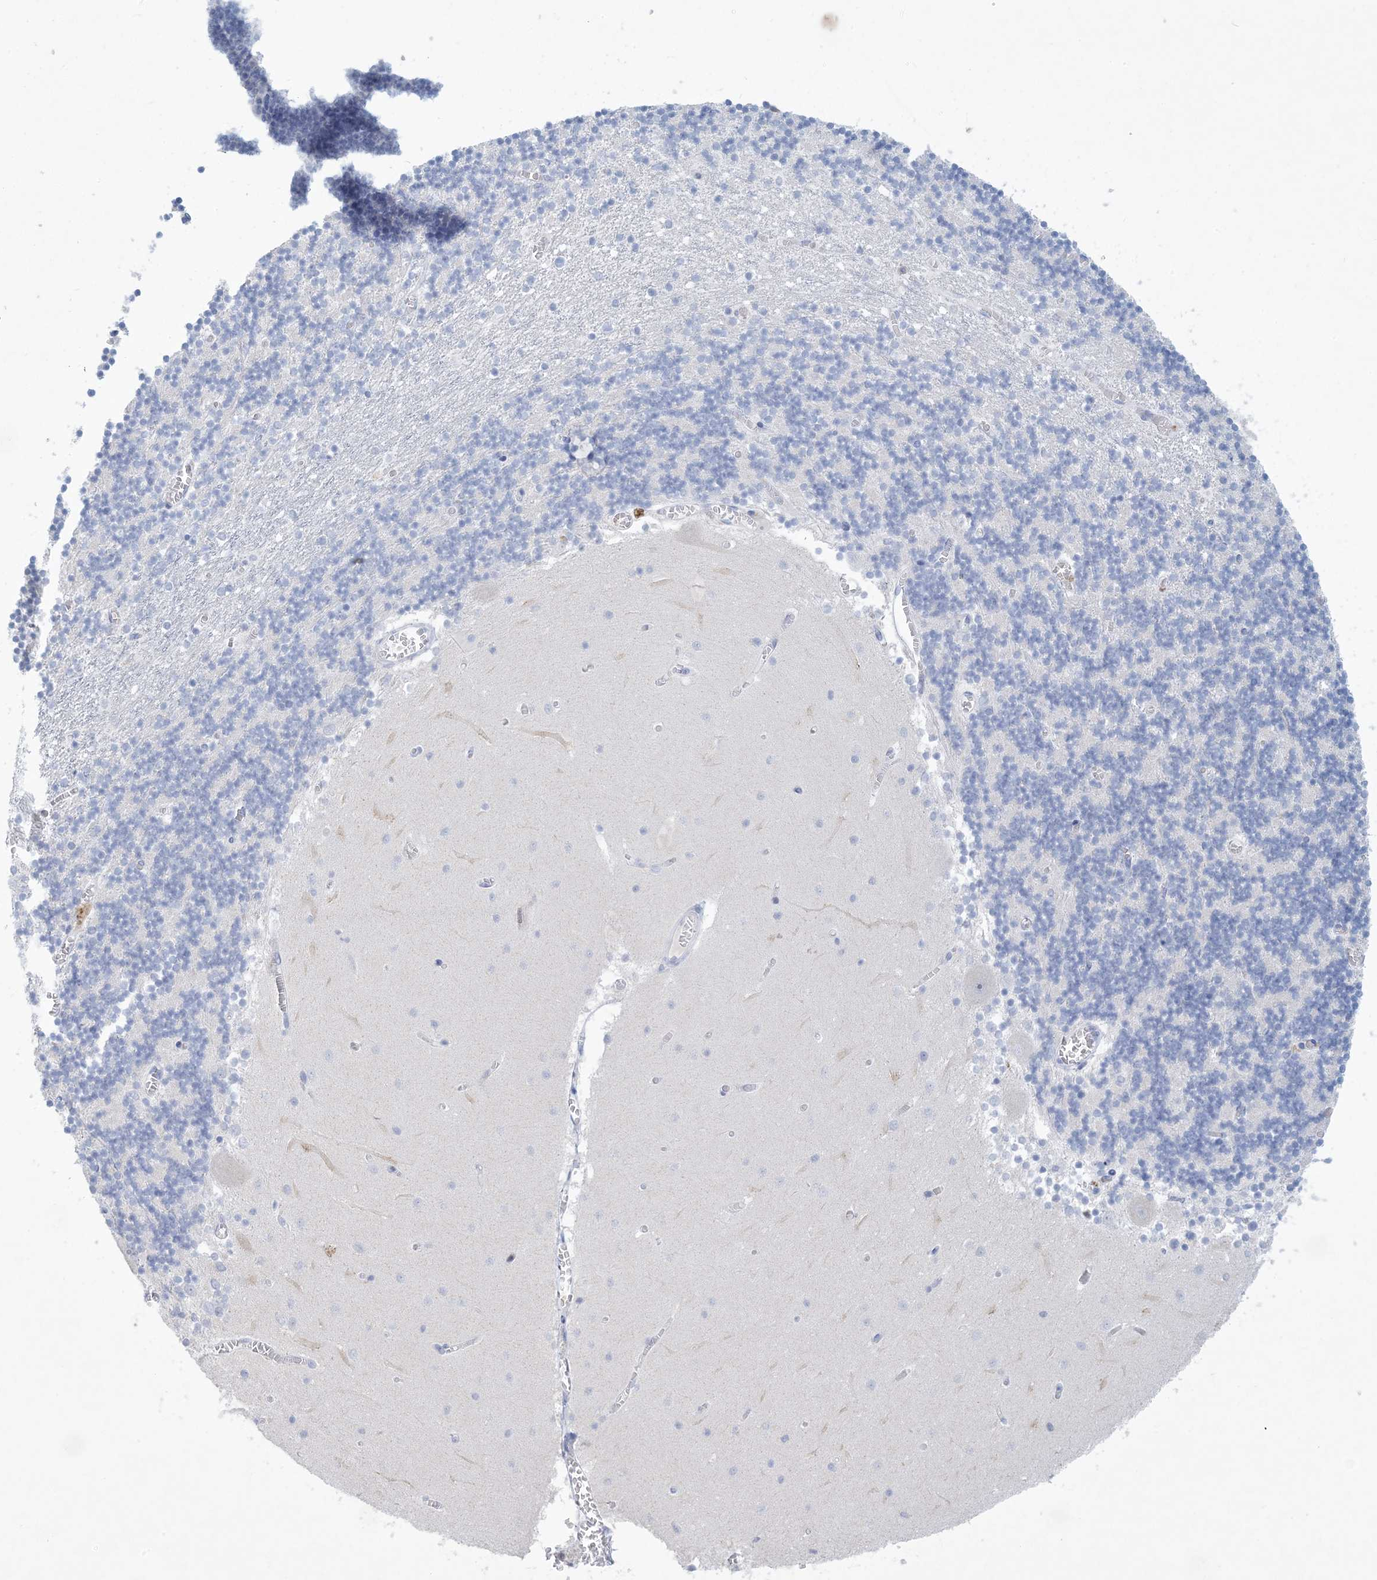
{"staining": {"intensity": "negative", "quantity": "none", "location": "none"}, "tissue": "cerebellum", "cell_type": "Cells in granular layer", "image_type": "normal", "snomed": [{"axis": "morphology", "description": "Normal tissue, NOS"}, {"axis": "topography", "description": "Cerebellum"}], "caption": "IHC of normal human cerebellum demonstrates no positivity in cells in granular layer.", "gene": "PSD4", "patient": {"sex": "female", "age": 28}}